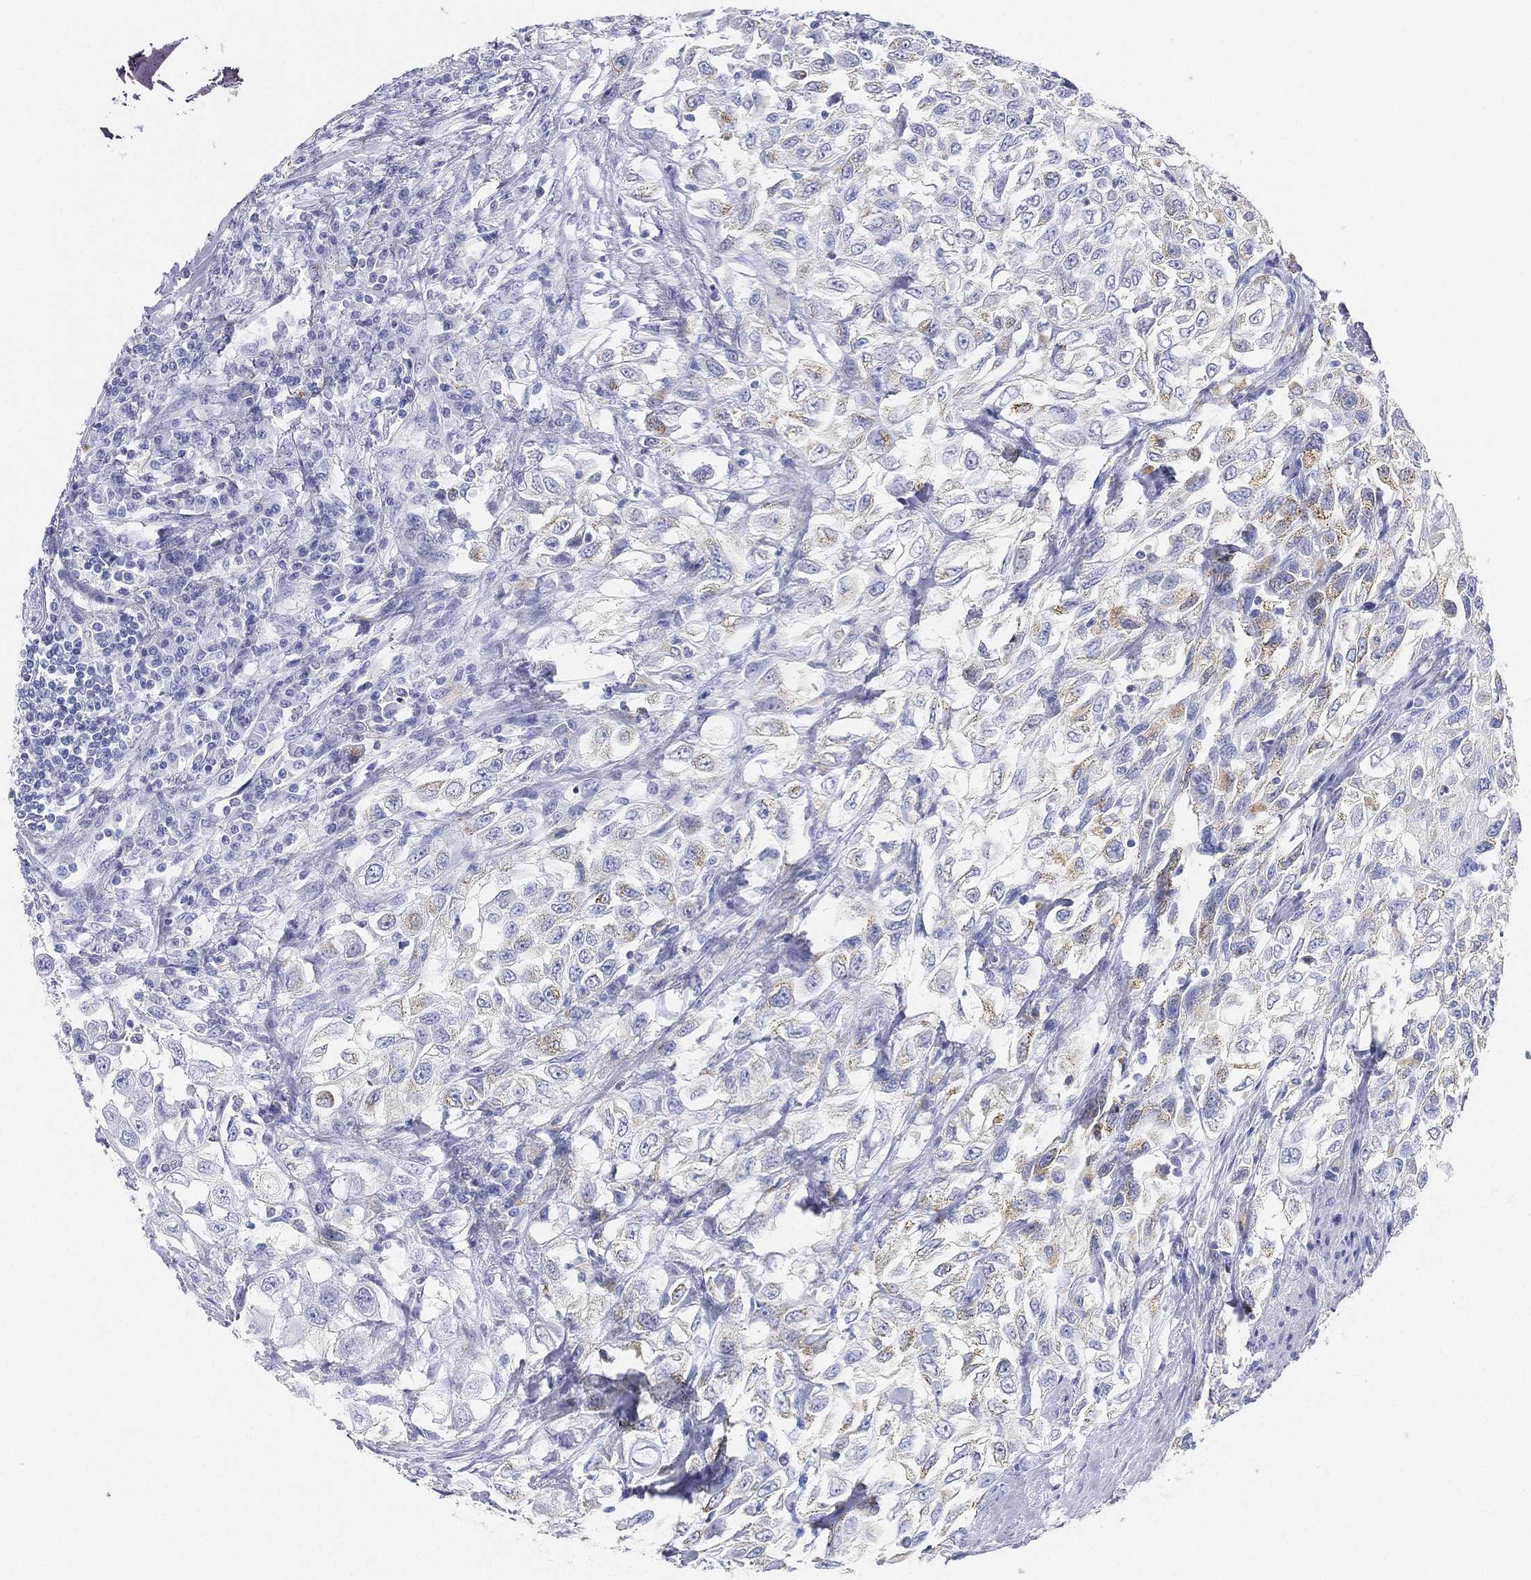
{"staining": {"intensity": "moderate", "quantity": "<25%", "location": "cytoplasmic/membranous"}, "tissue": "urothelial cancer", "cell_type": "Tumor cells", "image_type": "cancer", "snomed": [{"axis": "morphology", "description": "Urothelial carcinoma, High grade"}, {"axis": "topography", "description": "Urinary bladder"}], "caption": "This image reveals IHC staining of human high-grade urothelial carcinoma, with low moderate cytoplasmic/membranous staining in approximately <25% of tumor cells.", "gene": "GPR61", "patient": {"sex": "female", "age": 56}}